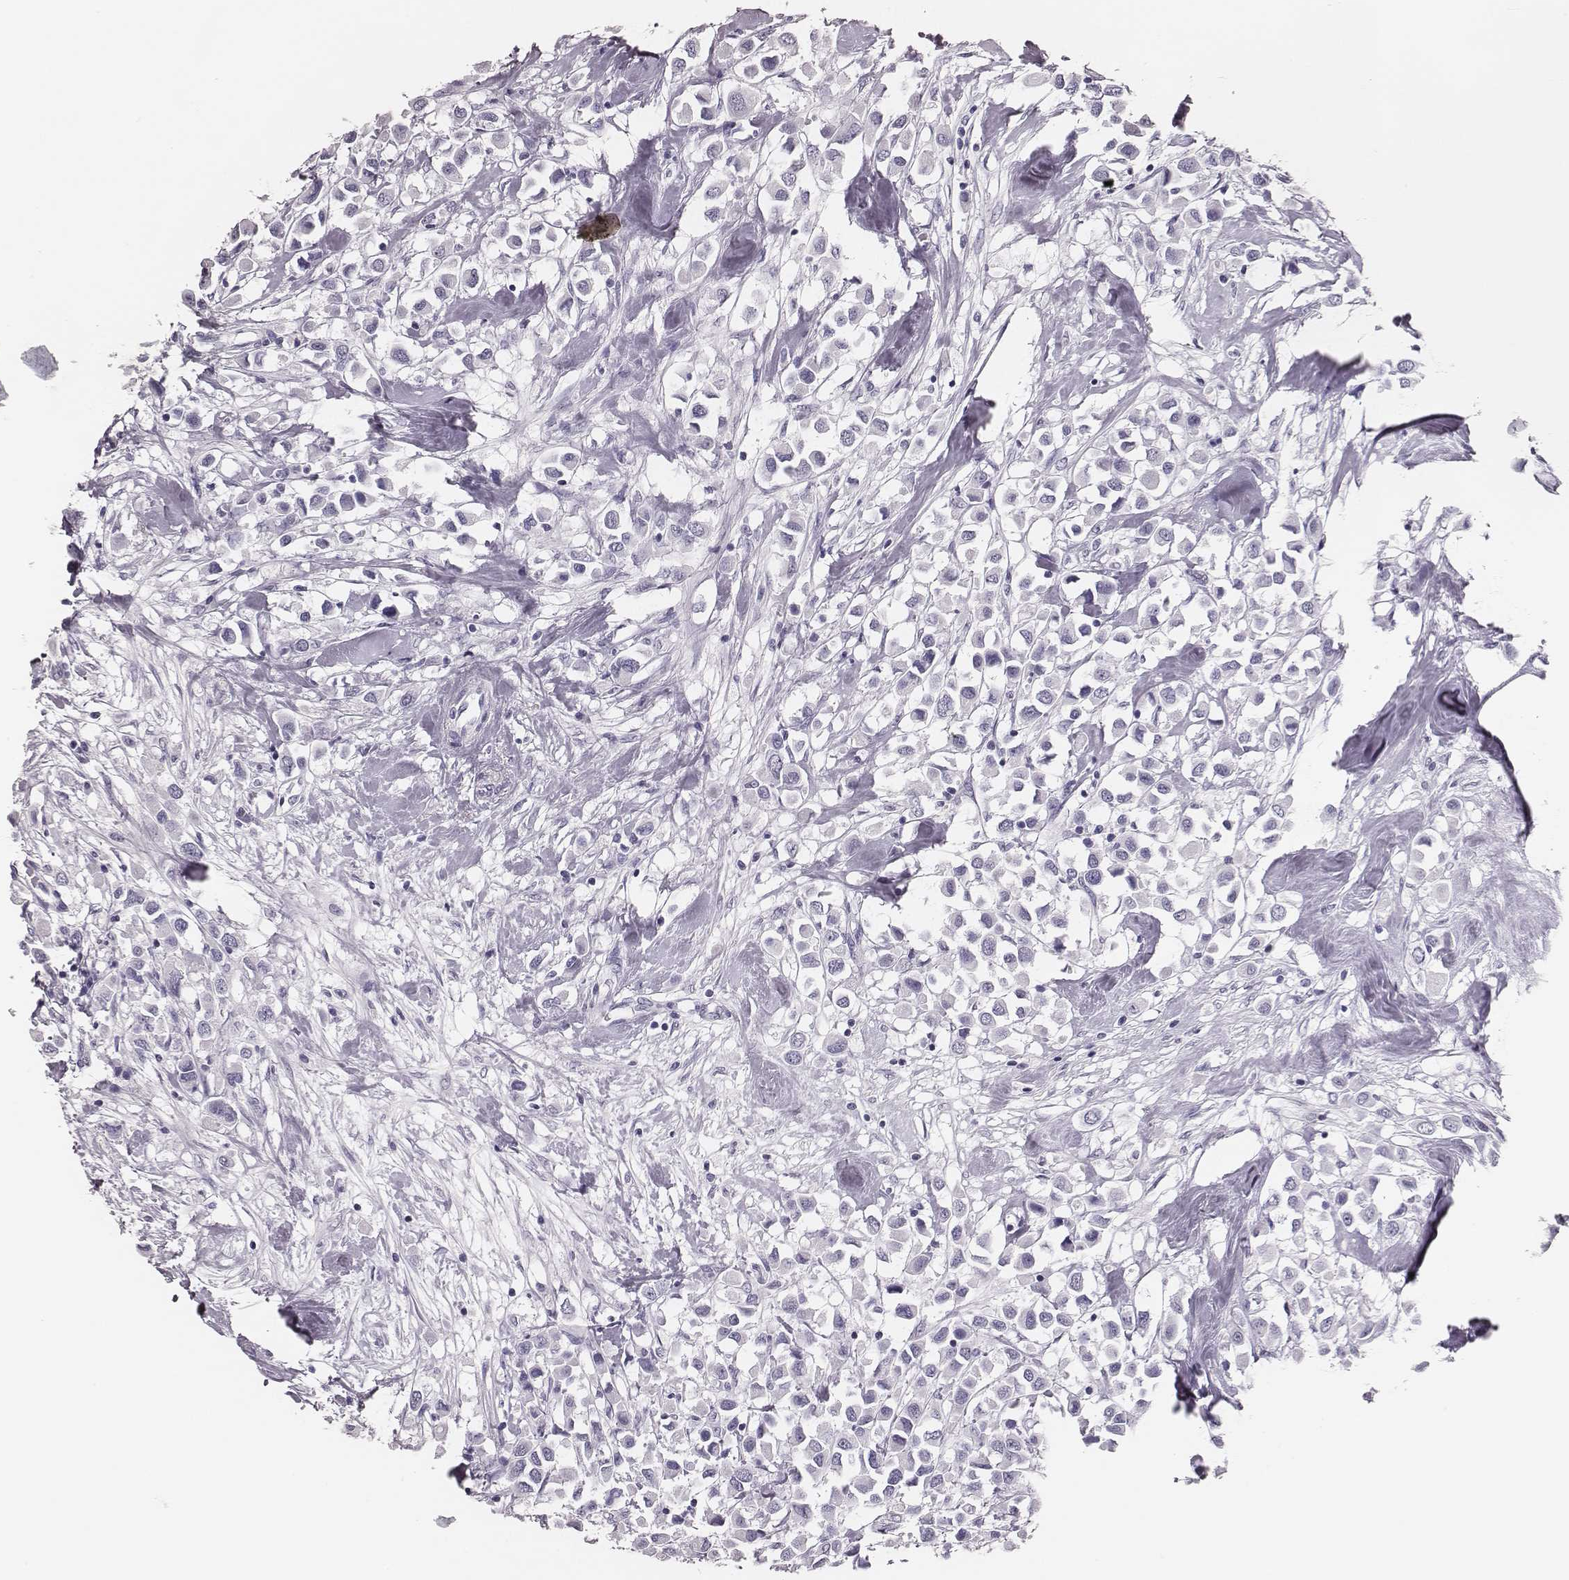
{"staining": {"intensity": "negative", "quantity": "none", "location": "none"}, "tissue": "breast cancer", "cell_type": "Tumor cells", "image_type": "cancer", "snomed": [{"axis": "morphology", "description": "Duct carcinoma"}, {"axis": "topography", "description": "Breast"}], "caption": "This photomicrograph is of breast cancer stained with IHC to label a protein in brown with the nuclei are counter-stained blue. There is no staining in tumor cells. Nuclei are stained in blue.", "gene": "H1-6", "patient": {"sex": "female", "age": 61}}